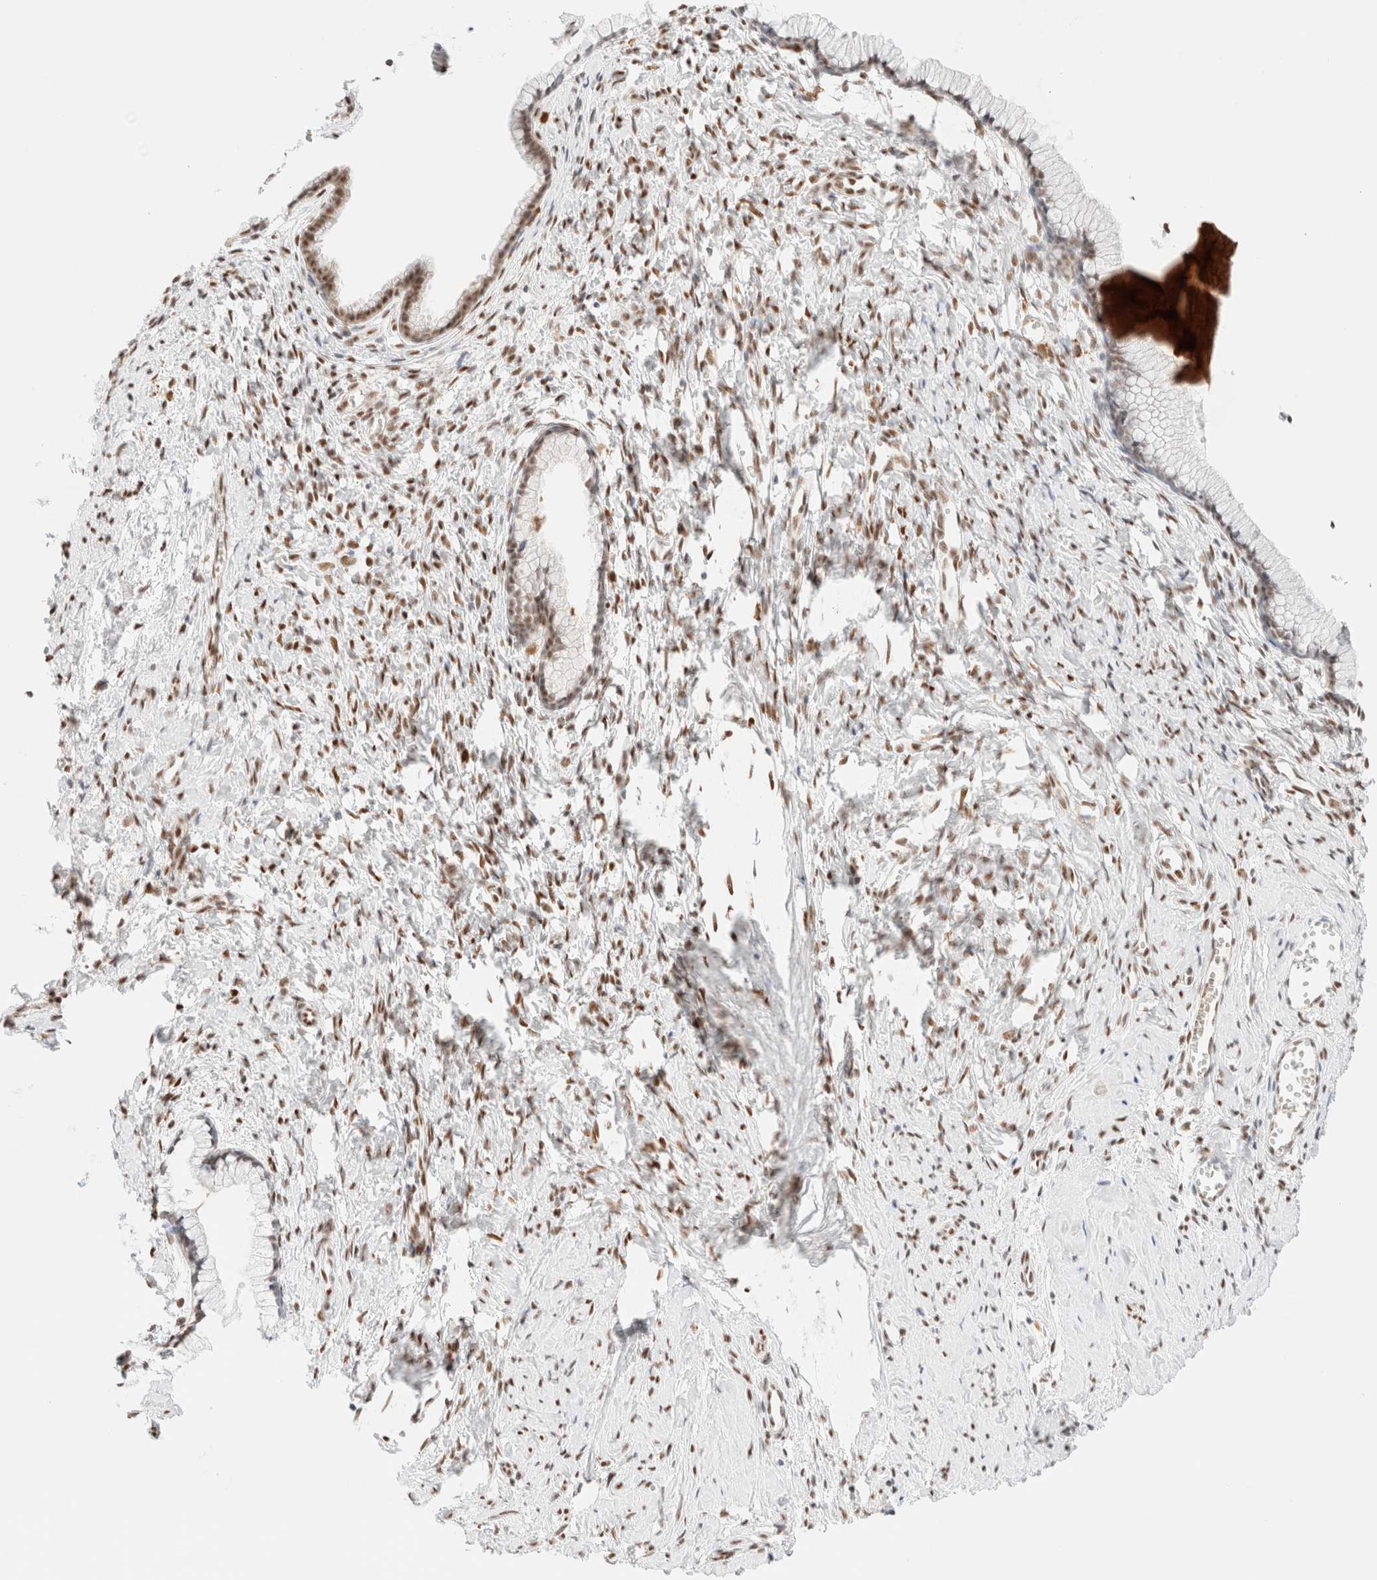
{"staining": {"intensity": "moderate", "quantity": "25%-75%", "location": "nuclear"}, "tissue": "cervix", "cell_type": "Glandular cells", "image_type": "normal", "snomed": [{"axis": "morphology", "description": "Normal tissue, NOS"}, {"axis": "topography", "description": "Cervix"}], "caption": "Cervix was stained to show a protein in brown. There is medium levels of moderate nuclear staining in approximately 25%-75% of glandular cells. (Brightfield microscopy of DAB IHC at high magnification).", "gene": "CIC", "patient": {"sex": "female", "age": 75}}